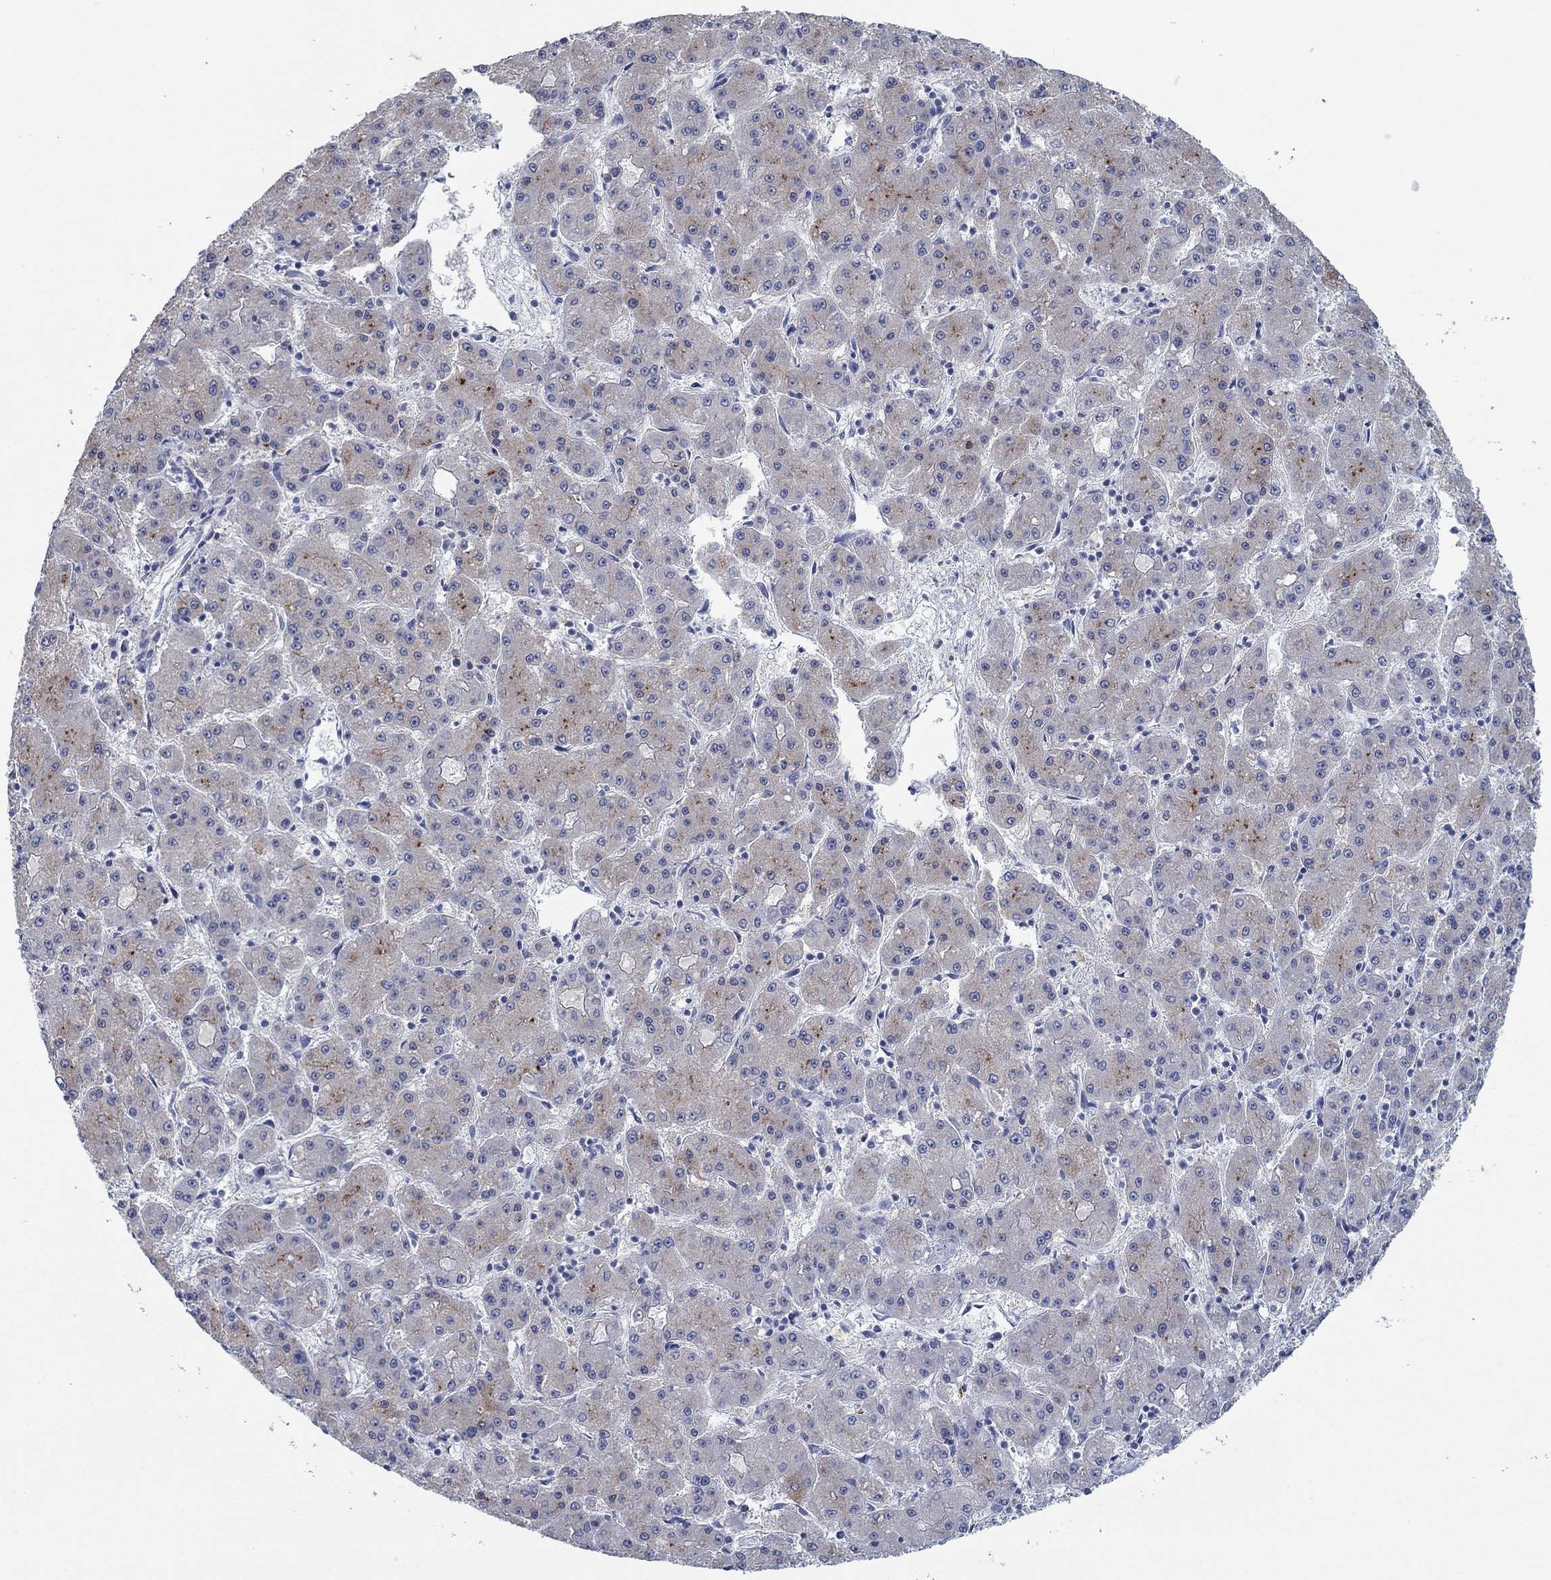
{"staining": {"intensity": "moderate", "quantity": "<25%", "location": "cytoplasmic/membranous"}, "tissue": "liver cancer", "cell_type": "Tumor cells", "image_type": "cancer", "snomed": [{"axis": "morphology", "description": "Carcinoma, Hepatocellular, NOS"}, {"axis": "topography", "description": "Liver"}], "caption": "Protein expression analysis of human liver cancer reveals moderate cytoplasmic/membranous positivity in approximately <25% of tumor cells.", "gene": "APOC3", "patient": {"sex": "male", "age": 73}}